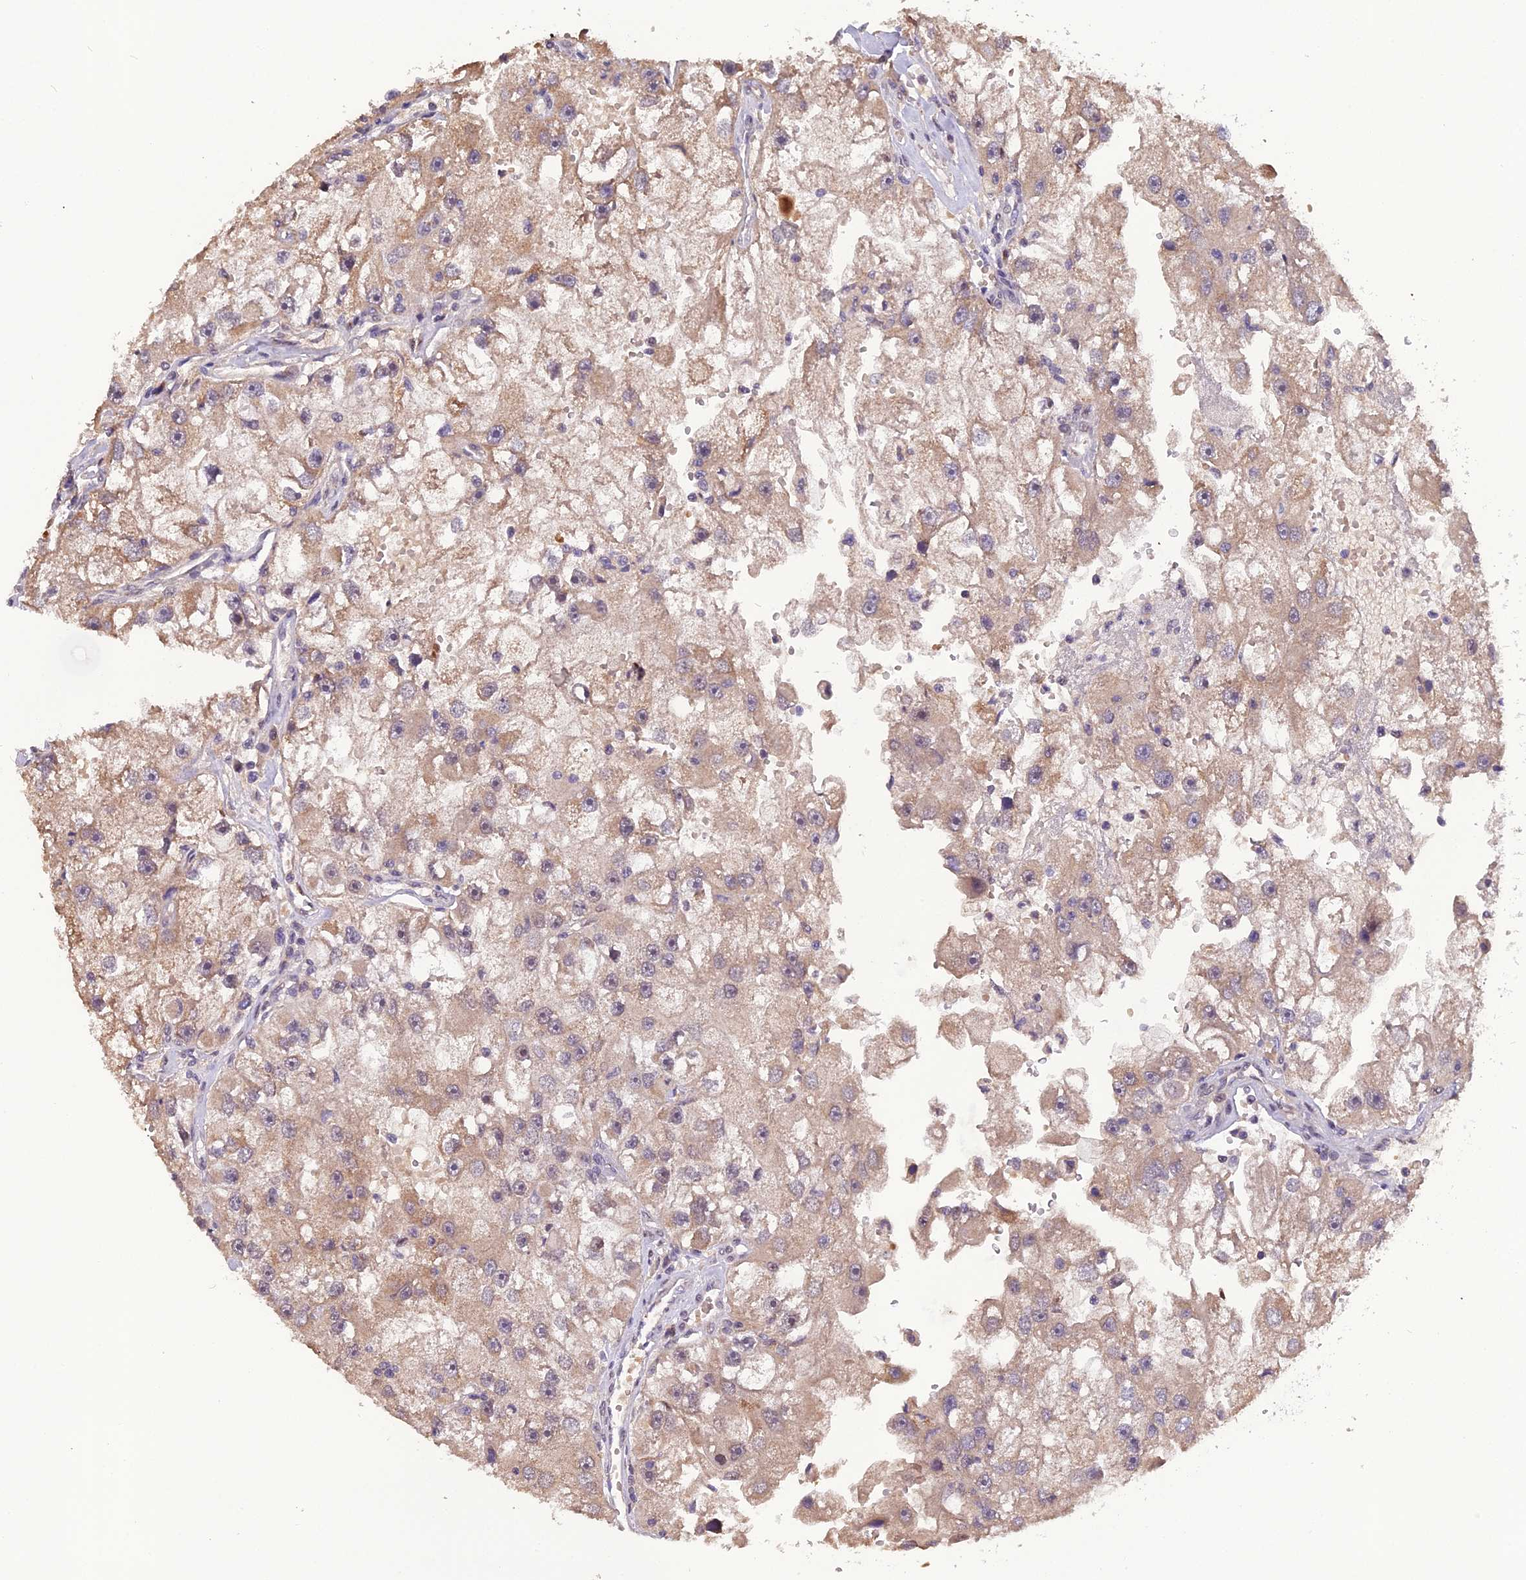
{"staining": {"intensity": "weak", "quantity": "25%-75%", "location": "cytoplasmic/membranous"}, "tissue": "renal cancer", "cell_type": "Tumor cells", "image_type": "cancer", "snomed": [{"axis": "morphology", "description": "Adenocarcinoma, NOS"}, {"axis": "topography", "description": "Kidney"}], "caption": "Human renal adenocarcinoma stained for a protein (brown) displays weak cytoplasmic/membranous positive positivity in approximately 25%-75% of tumor cells.", "gene": "ARL2", "patient": {"sex": "male", "age": 63}}